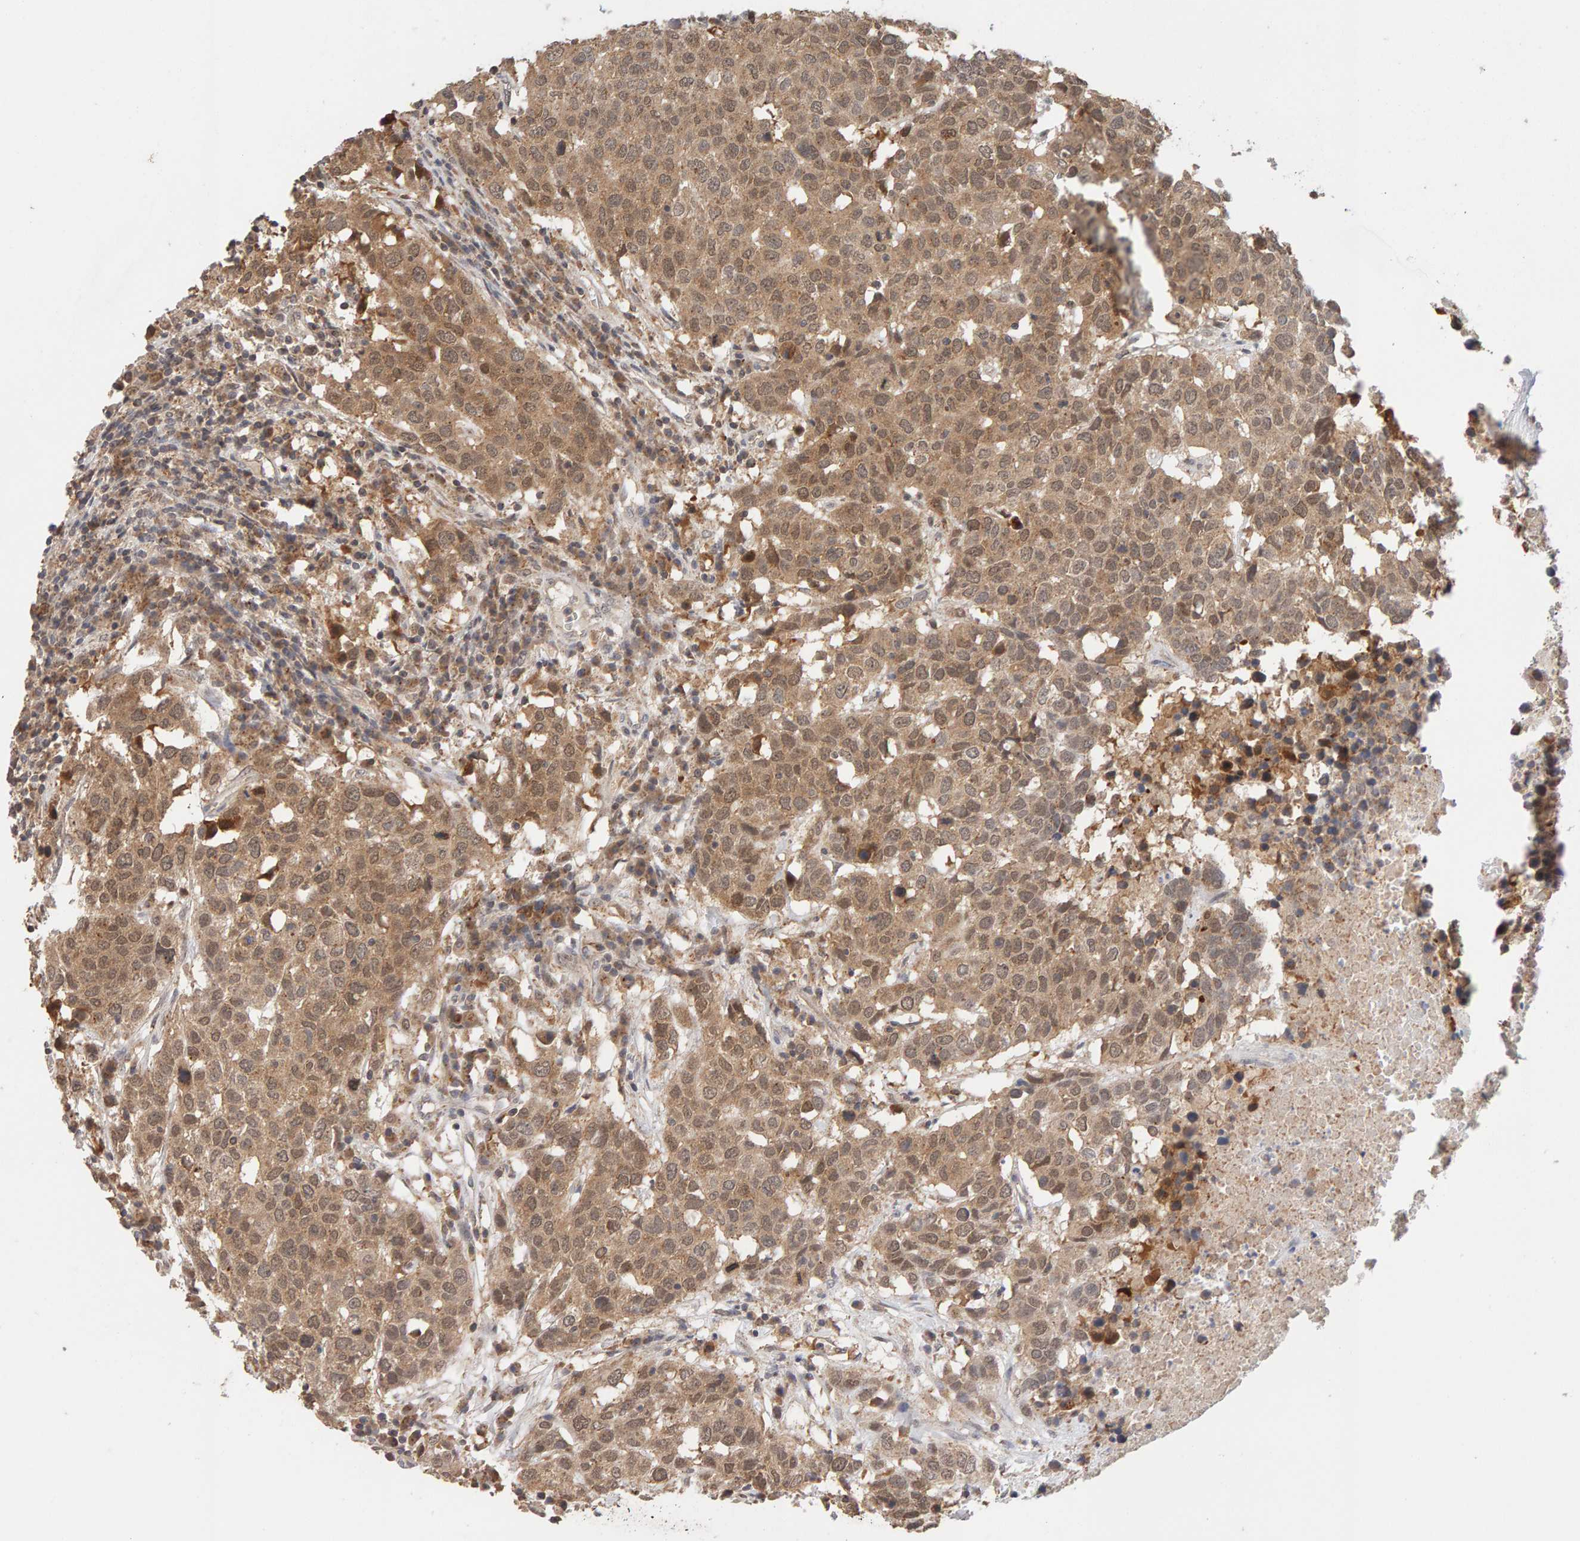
{"staining": {"intensity": "moderate", "quantity": ">75%", "location": "cytoplasmic/membranous,nuclear"}, "tissue": "head and neck cancer", "cell_type": "Tumor cells", "image_type": "cancer", "snomed": [{"axis": "morphology", "description": "Squamous cell carcinoma, NOS"}, {"axis": "topography", "description": "Head-Neck"}], "caption": "Human head and neck squamous cell carcinoma stained with a brown dye shows moderate cytoplasmic/membranous and nuclear positive staining in about >75% of tumor cells.", "gene": "DNAJC7", "patient": {"sex": "male", "age": 66}}